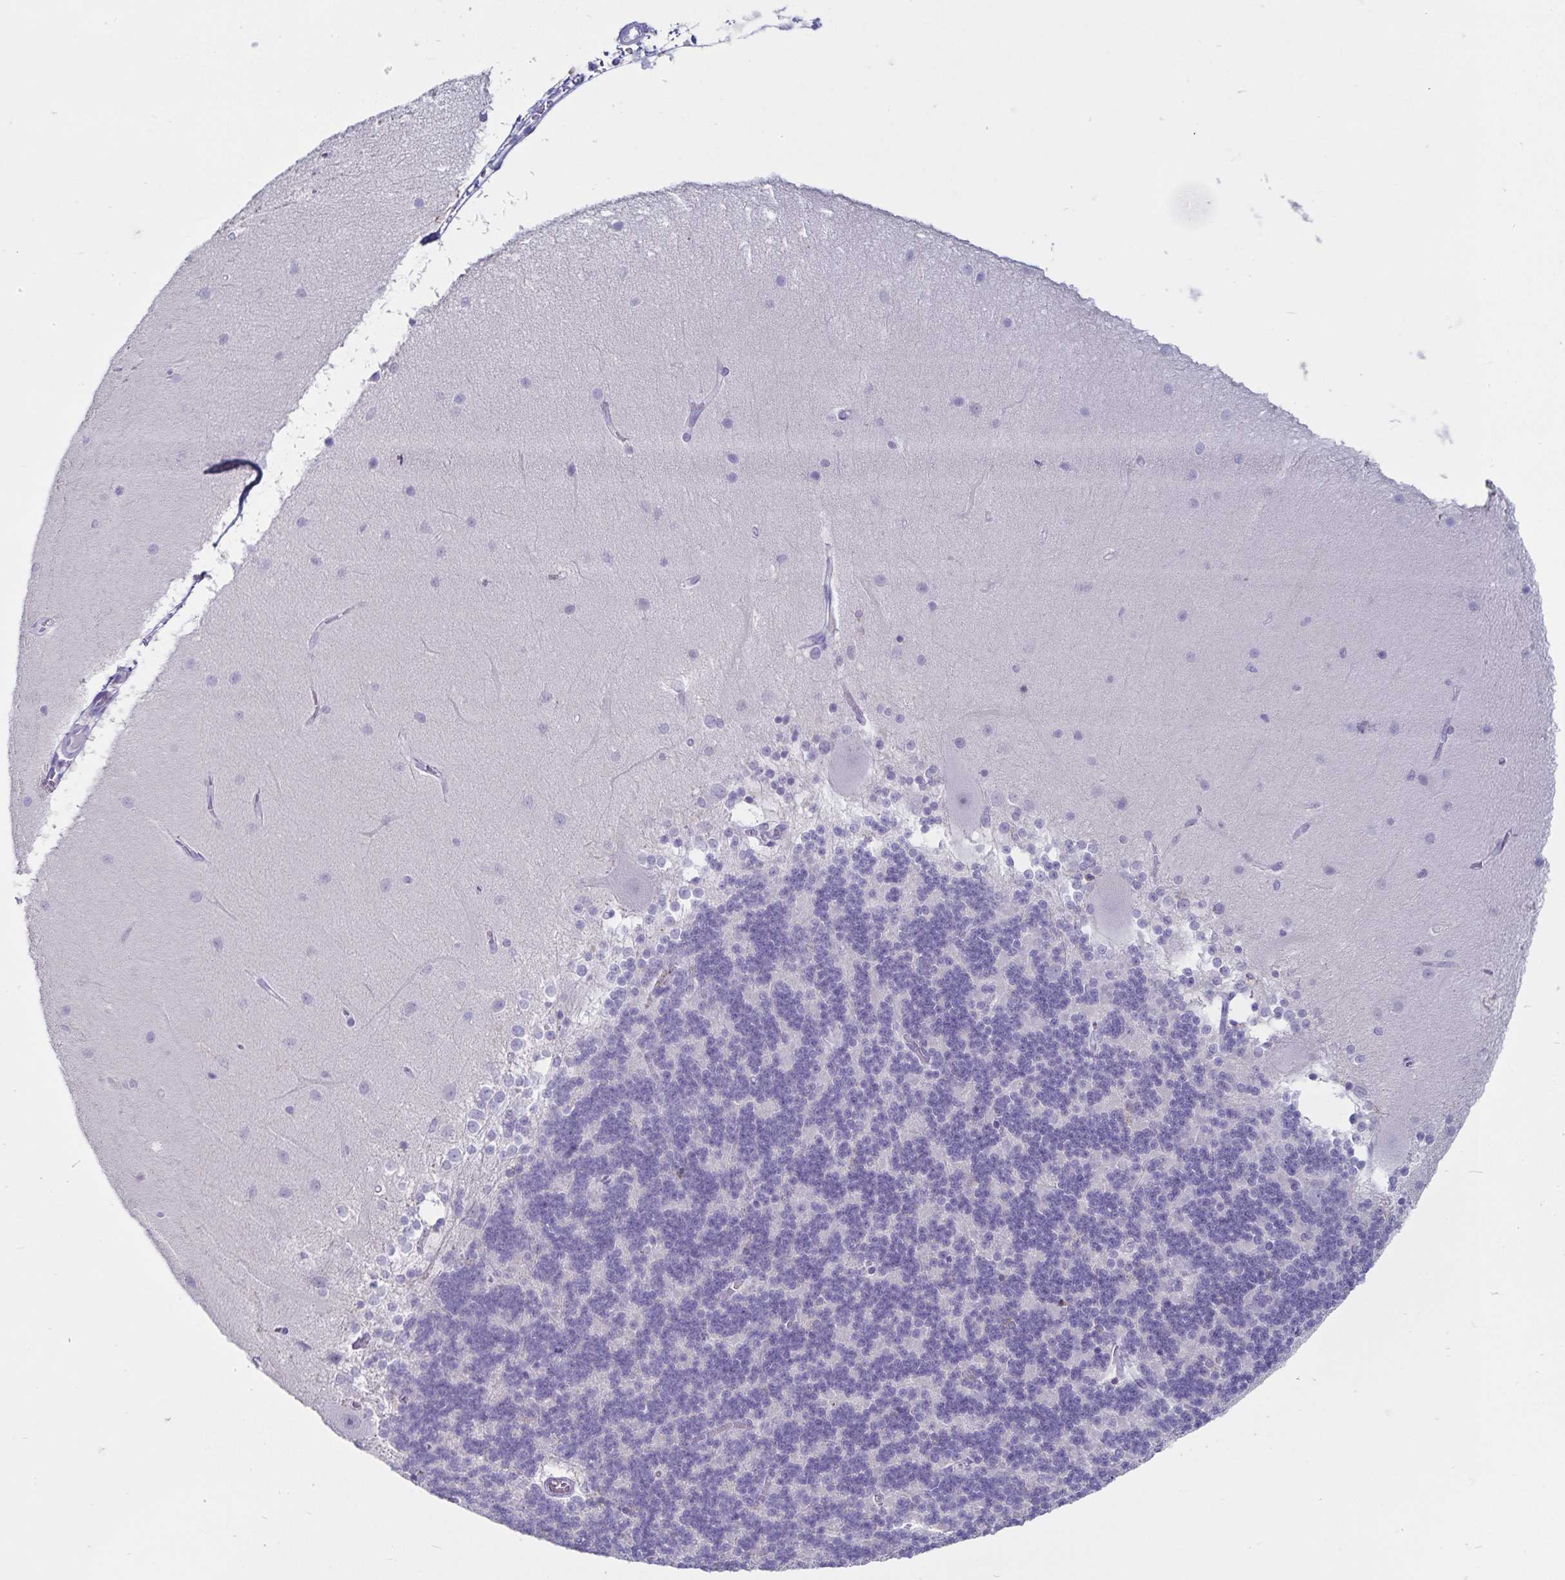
{"staining": {"intensity": "negative", "quantity": "none", "location": "none"}, "tissue": "cerebellum", "cell_type": "Cells in granular layer", "image_type": "normal", "snomed": [{"axis": "morphology", "description": "Normal tissue, NOS"}, {"axis": "topography", "description": "Cerebellum"}], "caption": "A high-resolution micrograph shows immunohistochemistry staining of unremarkable cerebellum, which demonstrates no significant expression in cells in granular layer.", "gene": "GNLY", "patient": {"sex": "female", "age": 54}}